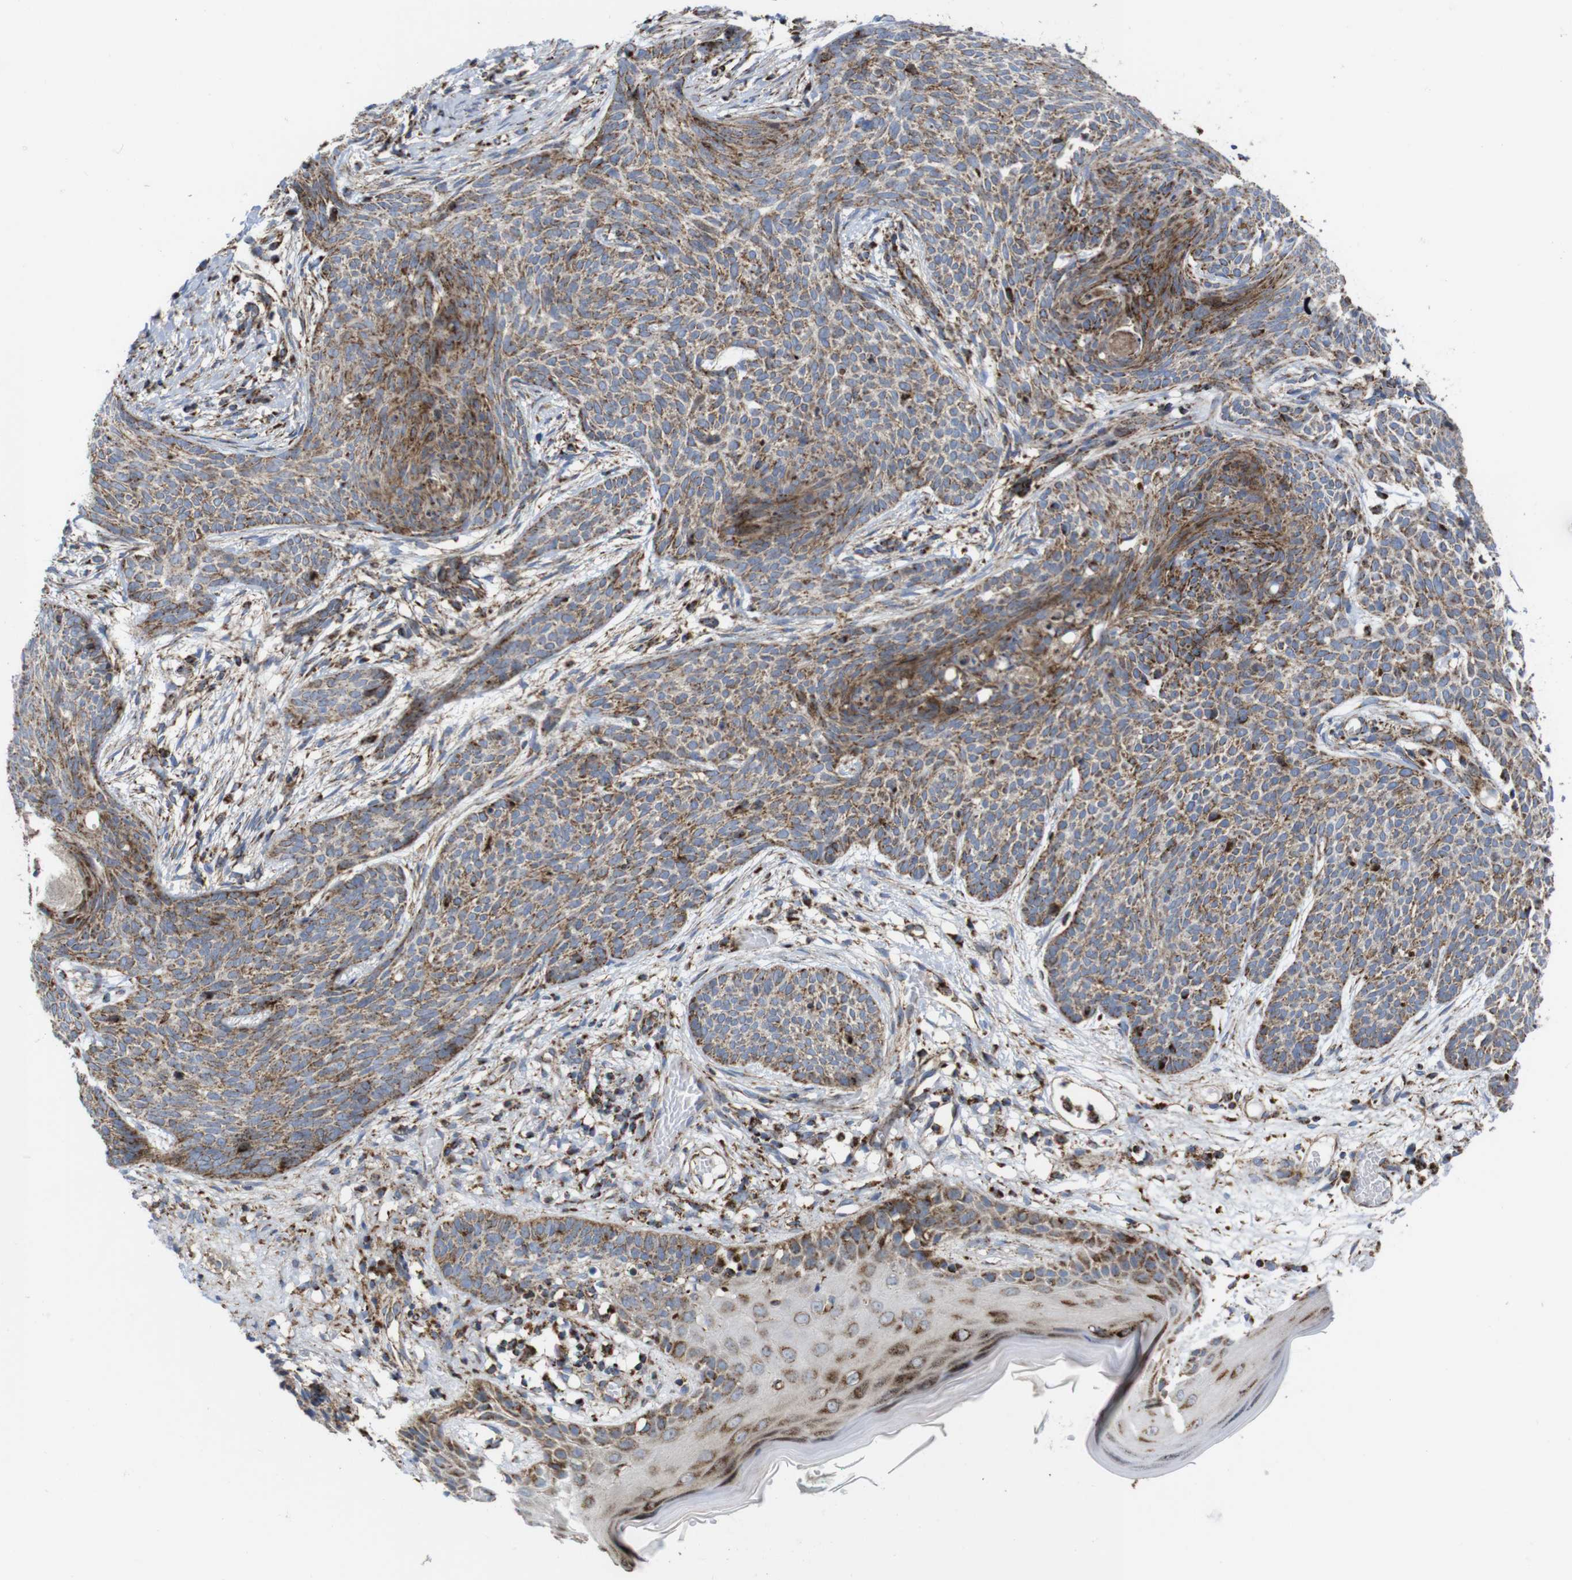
{"staining": {"intensity": "moderate", "quantity": ">75%", "location": "cytoplasmic/membranous"}, "tissue": "skin cancer", "cell_type": "Tumor cells", "image_type": "cancer", "snomed": [{"axis": "morphology", "description": "Basal cell carcinoma"}, {"axis": "topography", "description": "Skin"}], "caption": "IHC staining of skin cancer (basal cell carcinoma), which shows medium levels of moderate cytoplasmic/membranous expression in approximately >75% of tumor cells indicating moderate cytoplasmic/membranous protein positivity. The staining was performed using DAB (3,3'-diaminobenzidine) (brown) for protein detection and nuclei were counterstained in hematoxylin (blue).", "gene": "TMEM192", "patient": {"sex": "female", "age": 59}}